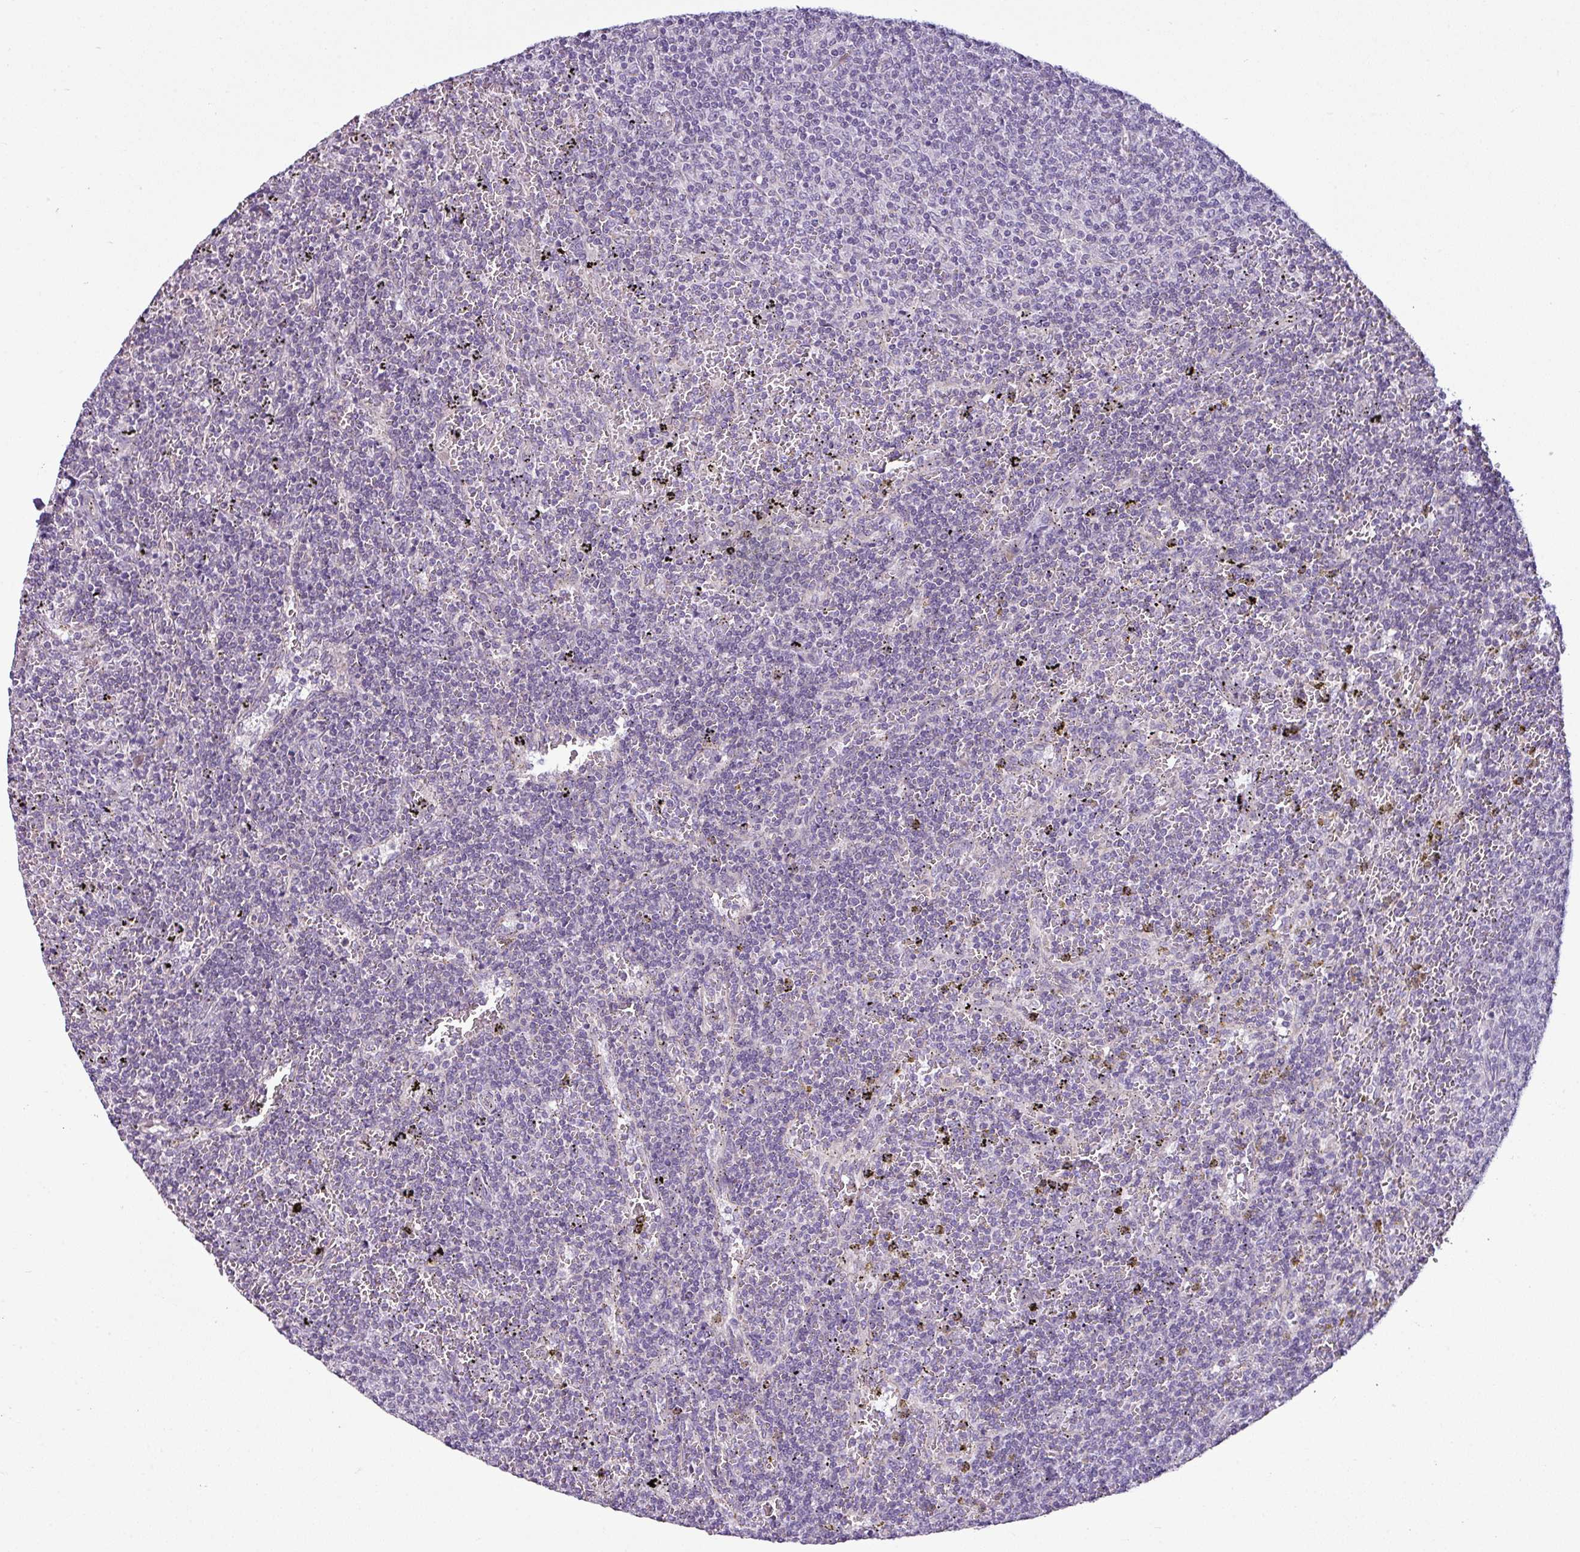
{"staining": {"intensity": "negative", "quantity": "none", "location": "none"}, "tissue": "lymphoma", "cell_type": "Tumor cells", "image_type": "cancer", "snomed": [{"axis": "morphology", "description": "Malignant lymphoma, non-Hodgkin's type, Low grade"}, {"axis": "topography", "description": "Spleen"}], "caption": "This is an immunohistochemistry (IHC) image of low-grade malignant lymphoma, non-Hodgkin's type. There is no positivity in tumor cells.", "gene": "TOR1AIP2", "patient": {"sex": "female", "age": 50}}